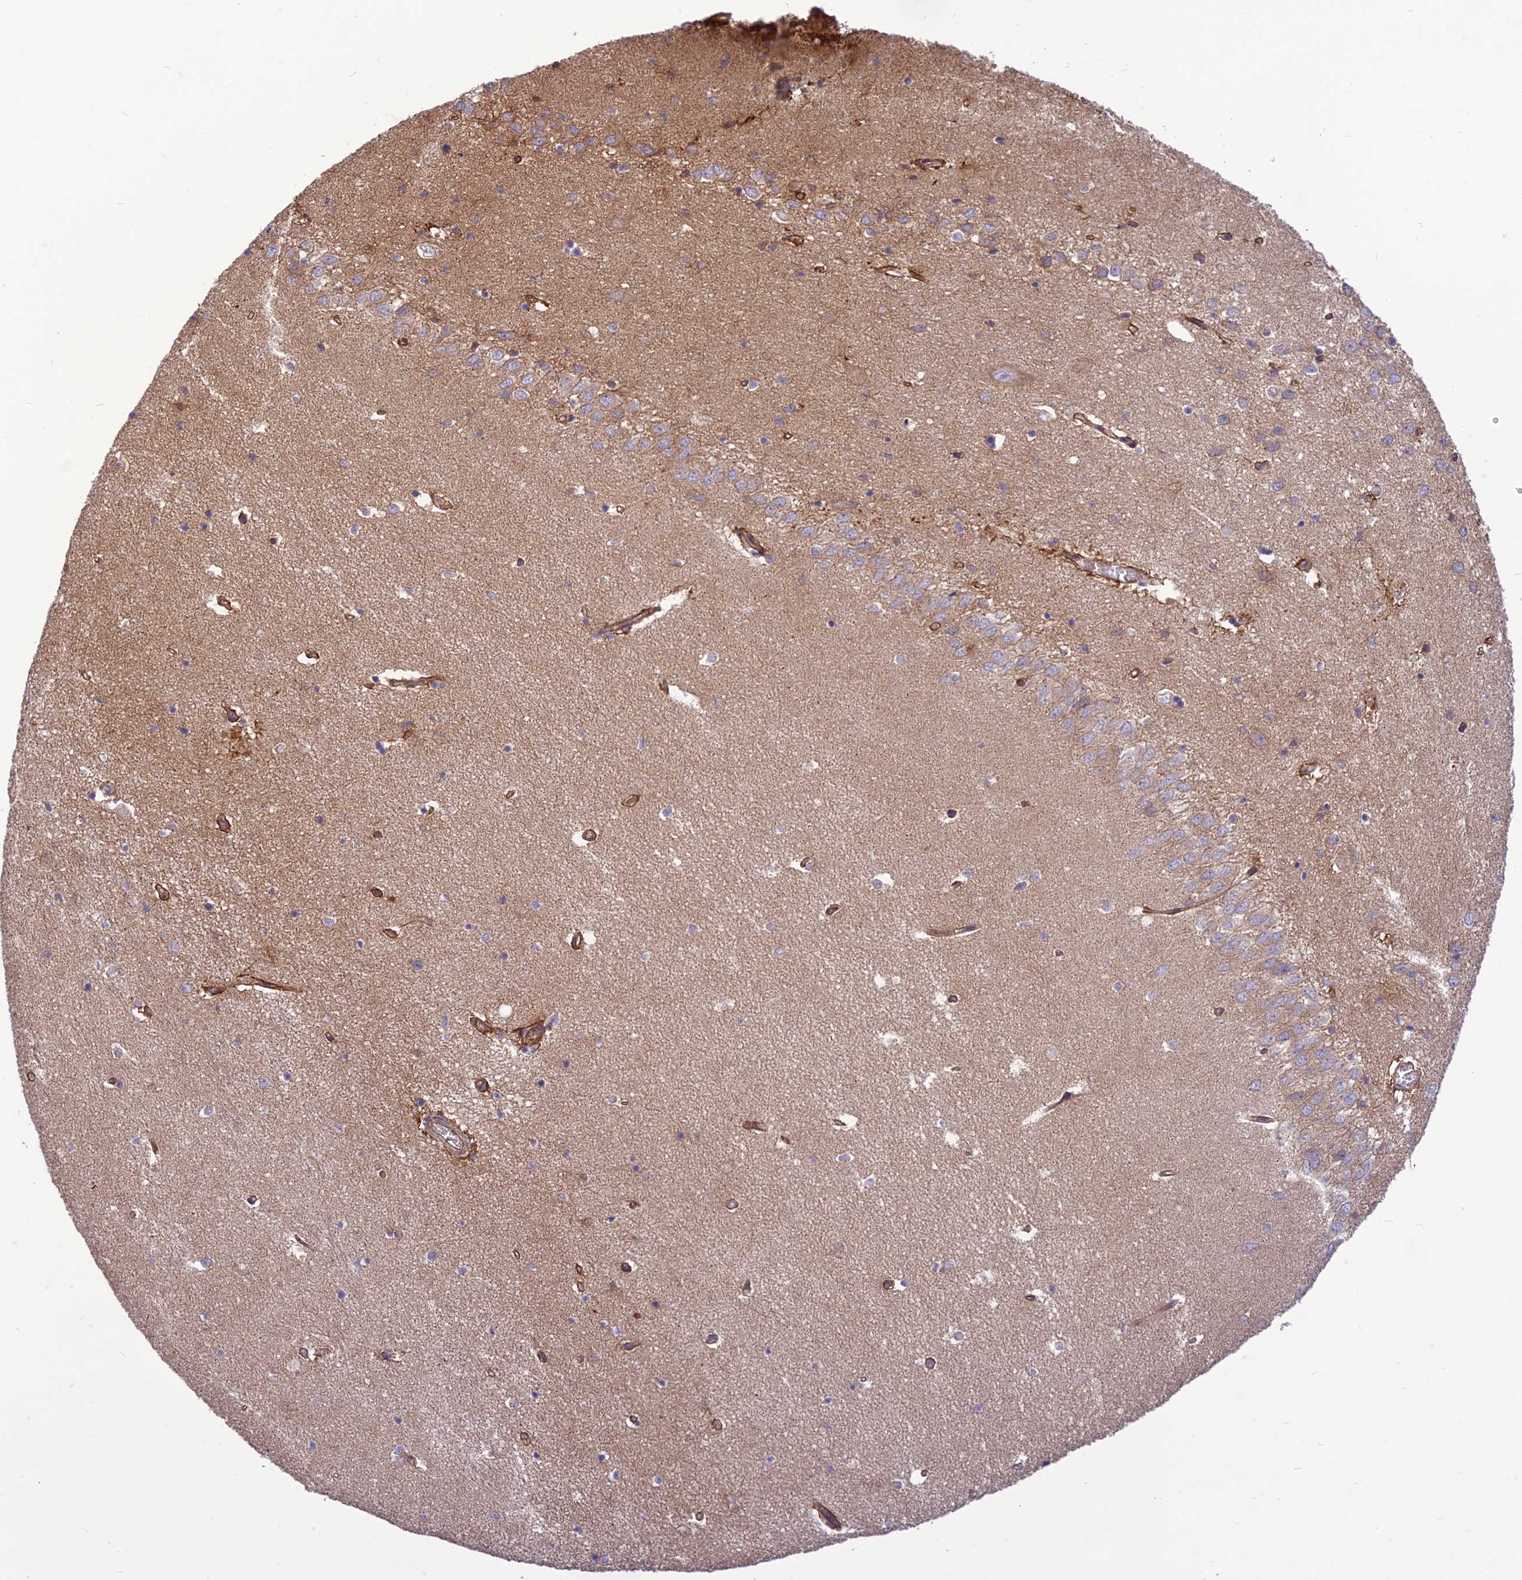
{"staining": {"intensity": "weak", "quantity": "<25%", "location": "cytoplasmic/membranous"}, "tissue": "hippocampus", "cell_type": "Glial cells", "image_type": "normal", "snomed": [{"axis": "morphology", "description": "Normal tissue, NOS"}, {"axis": "topography", "description": "Hippocampus"}], "caption": "This is a histopathology image of immunohistochemistry staining of benign hippocampus, which shows no expression in glial cells.", "gene": "HPSE2", "patient": {"sex": "female", "age": 64}}